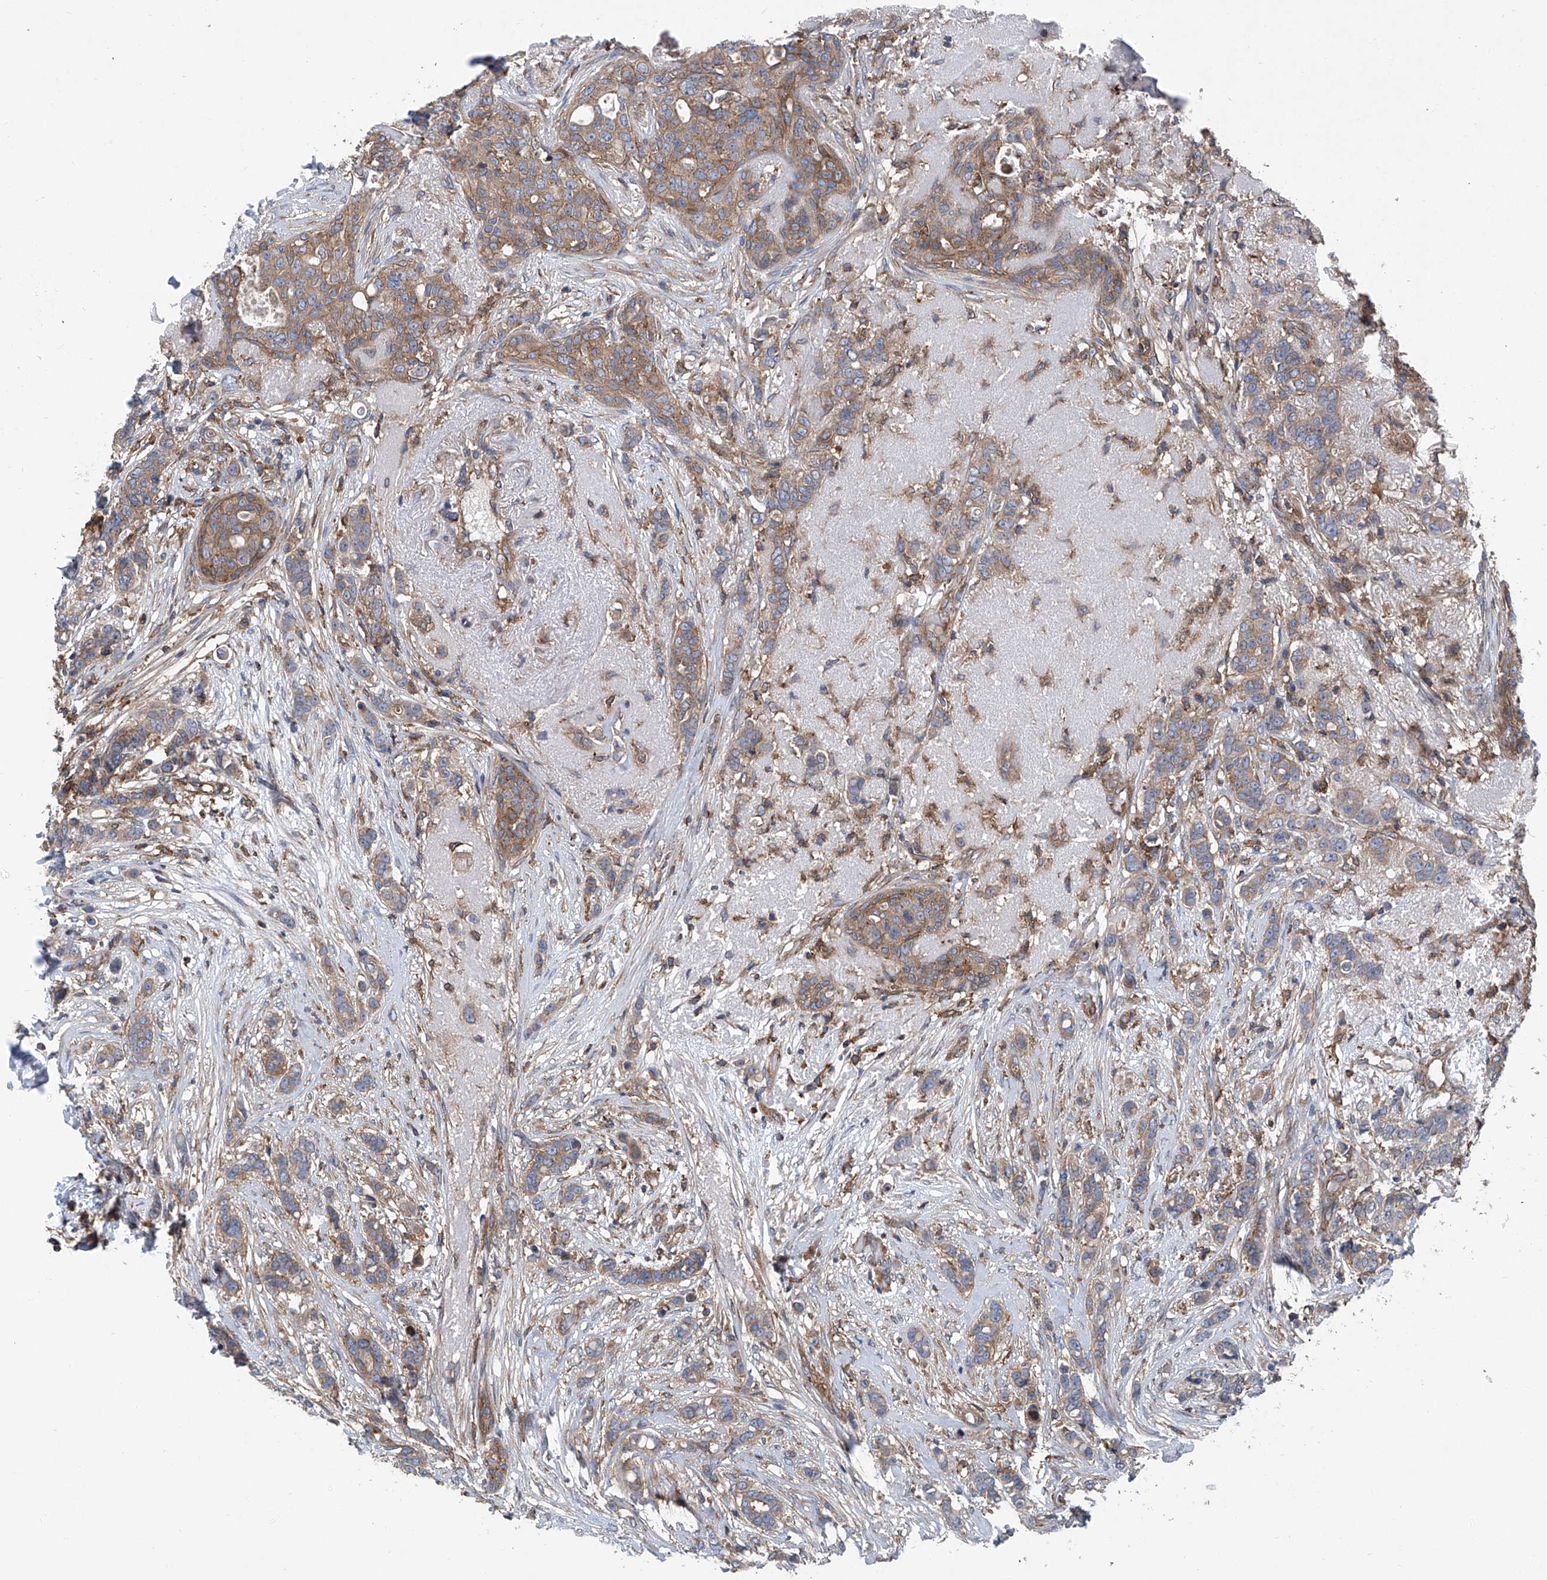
{"staining": {"intensity": "moderate", "quantity": "25%-75%", "location": "cytoplasmic/membranous"}, "tissue": "breast cancer", "cell_type": "Tumor cells", "image_type": "cancer", "snomed": [{"axis": "morphology", "description": "Lobular carcinoma"}, {"axis": "topography", "description": "Breast"}], "caption": "This micrograph shows IHC staining of human lobular carcinoma (breast), with medium moderate cytoplasmic/membranous expression in about 25%-75% of tumor cells.", "gene": "SMAP1", "patient": {"sex": "female", "age": 51}}